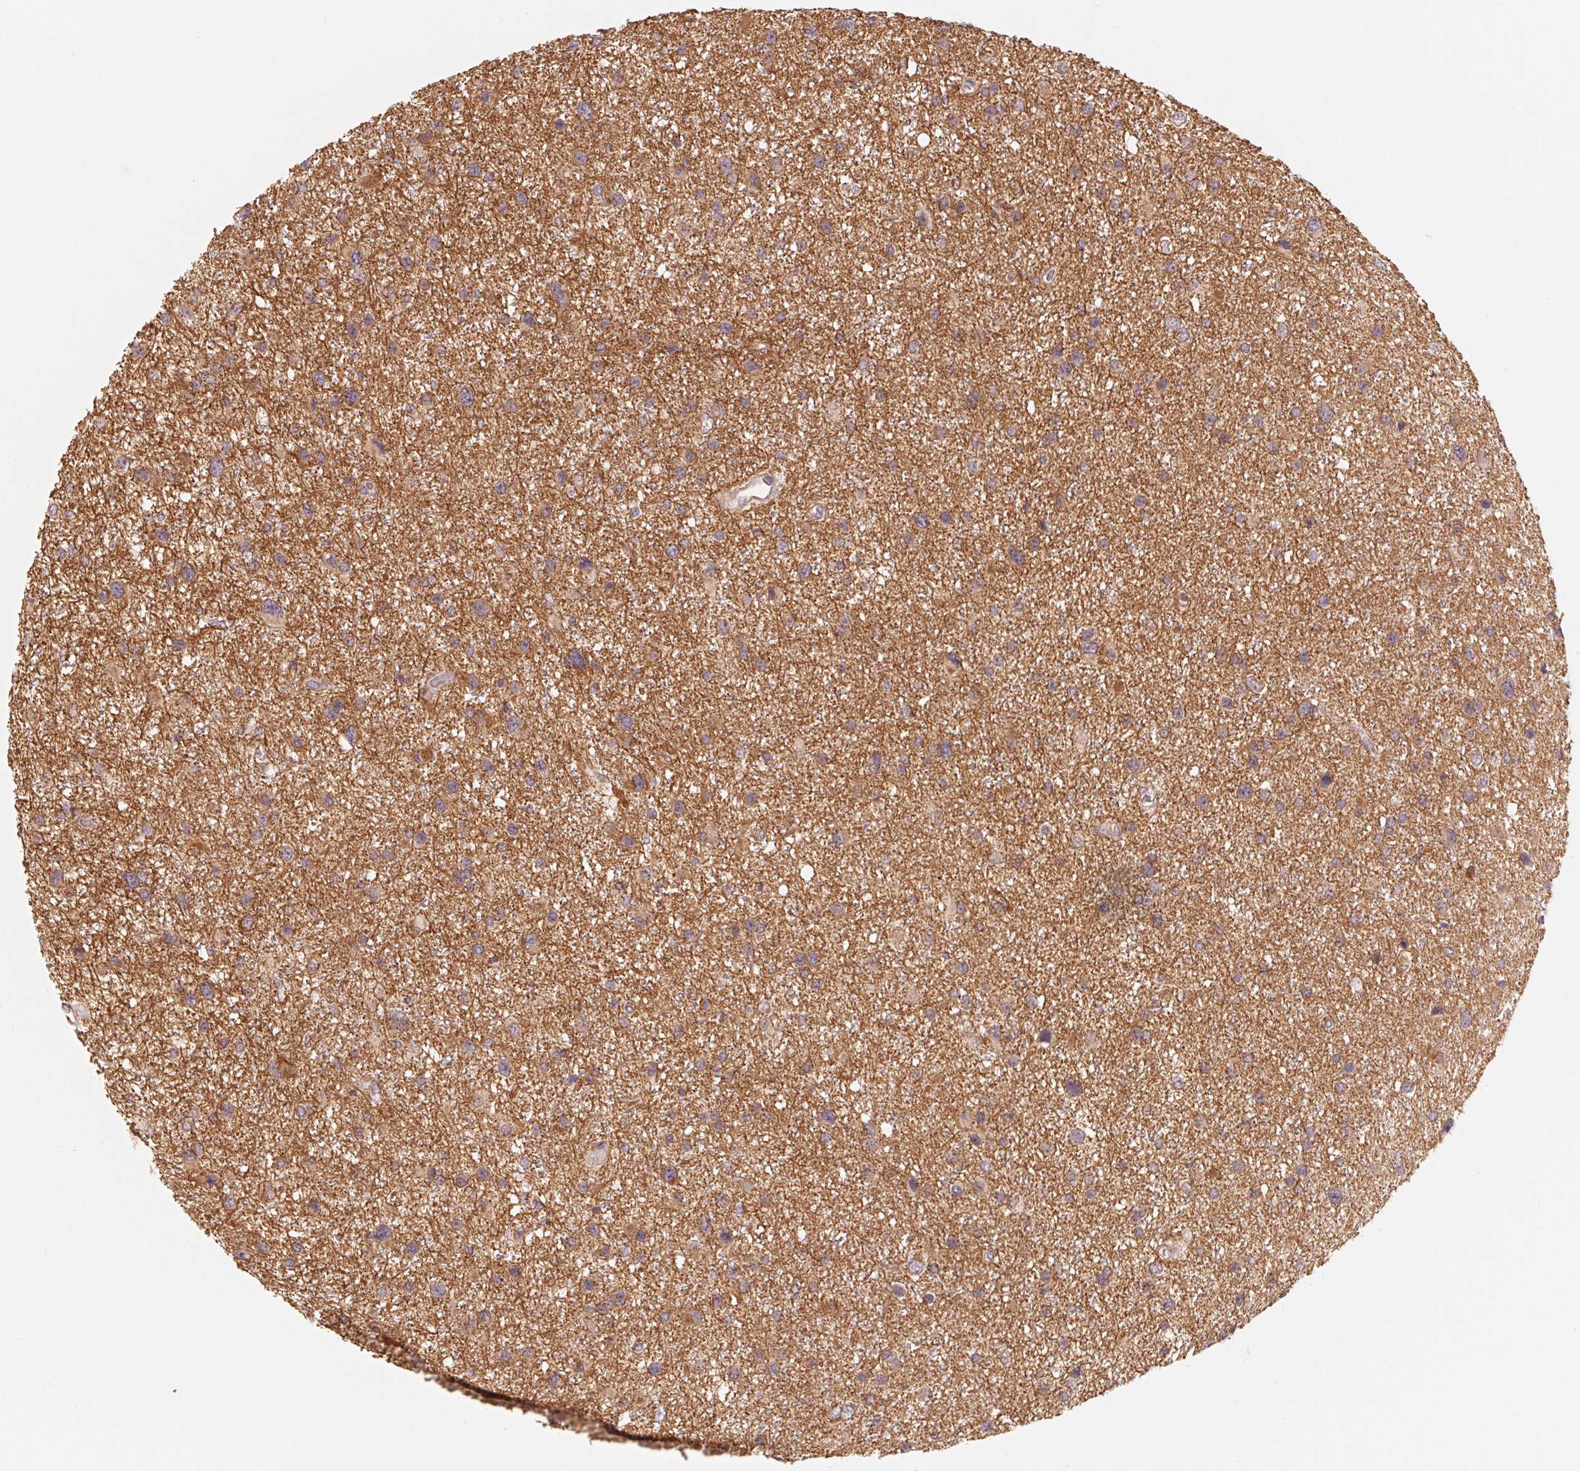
{"staining": {"intensity": "weak", "quantity": ">75%", "location": "cytoplasmic/membranous"}, "tissue": "glioma", "cell_type": "Tumor cells", "image_type": "cancer", "snomed": [{"axis": "morphology", "description": "Glioma, malignant, Low grade"}, {"axis": "topography", "description": "Brain"}], "caption": "An immunohistochemistry (IHC) photomicrograph of neoplastic tissue is shown. Protein staining in brown highlights weak cytoplasmic/membranous positivity in glioma within tumor cells.", "gene": "CCDC112", "patient": {"sex": "female", "age": 32}}